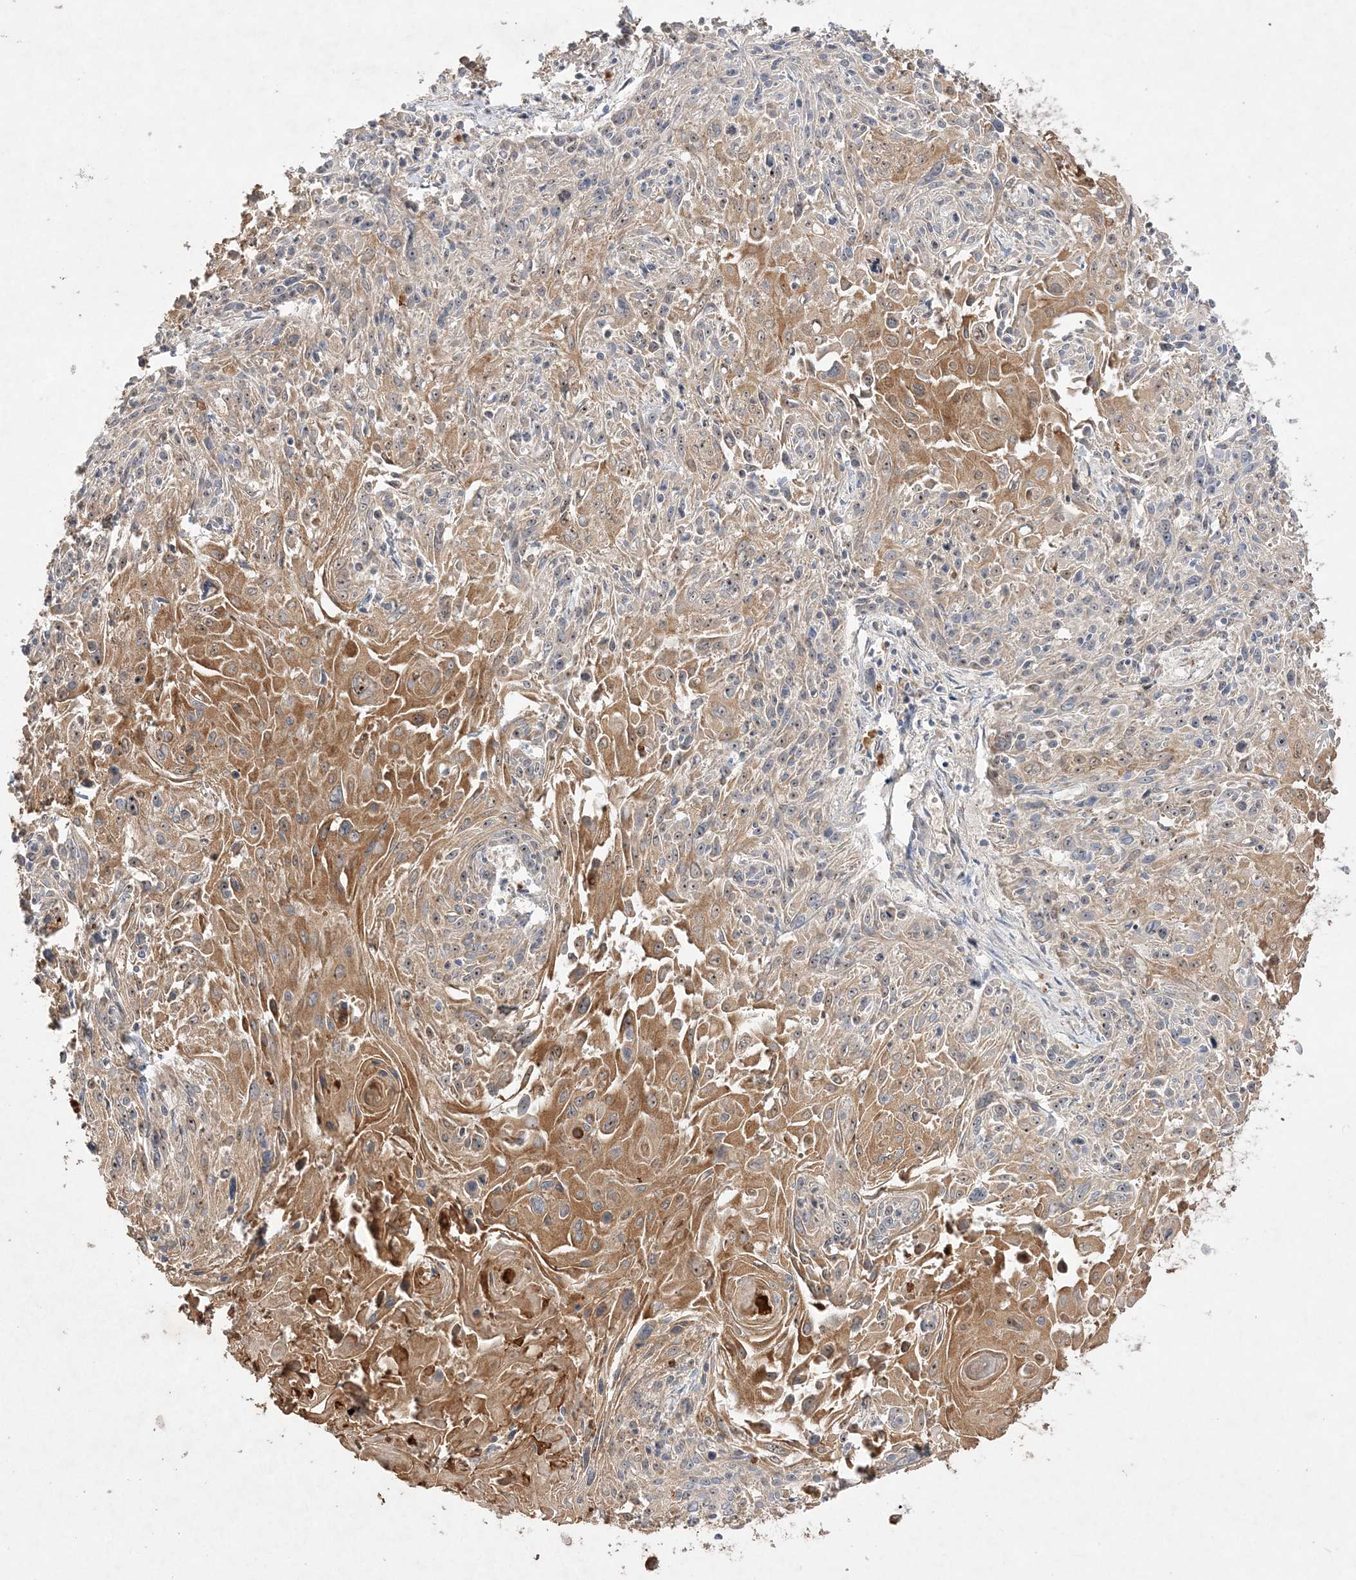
{"staining": {"intensity": "moderate", "quantity": "<25%", "location": "cytoplasmic/membranous,nuclear"}, "tissue": "cervical cancer", "cell_type": "Tumor cells", "image_type": "cancer", "snomed": [{"axis": "morphology", "description": "Squamous cell carcinoma, NOS"}, {"axis": "topography", "description": "Cervix"}], "caption": "IHC (DAB (3,3'-diaminobenzidine)) staining of human cervical cancer displays moderate cytoplasmic/membranous and nuclear protein expression in approximately <25% of tumor cells.", "gene": "NOP16", "patient": {"sex": "female", "age": 51}}